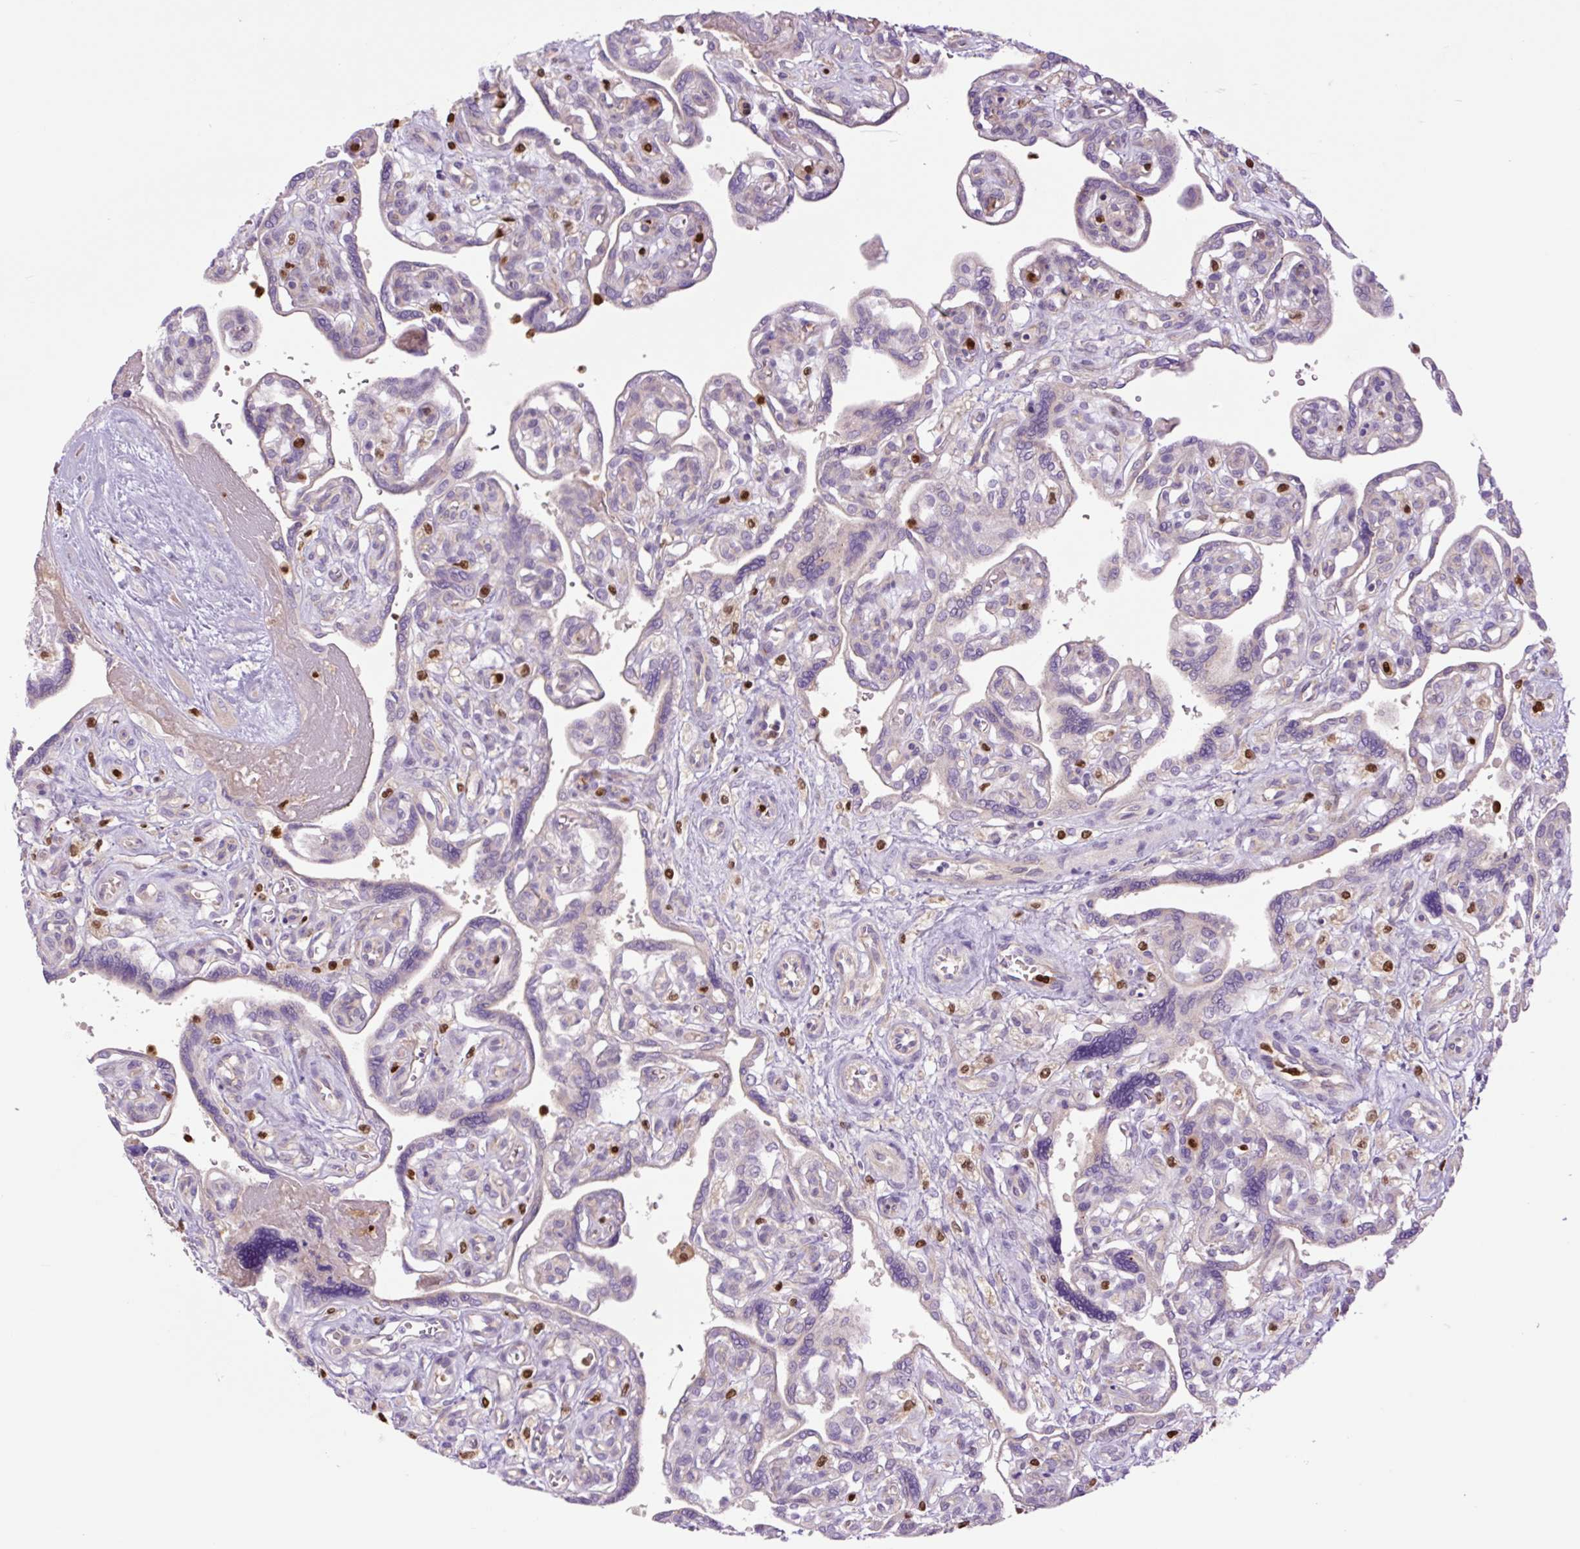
{"staining": {"intensity": "negative", "quantity": "none", "location": "none"}, "tissue": "placenta", "cell_type": "Decidual cells", "image_type": "normal", "snomed": [{"axis": "morphology", "description": "Normal tissue, NOS"}, {"axis": "topography", "description": "Placenta"}], "caption": "Immunohistochemistry (IHC) of unremarkable human placenta exhibits no positivity in decidual cells.", "gene": "SPI1", "patient": {"sex": "female", "age": 39}}